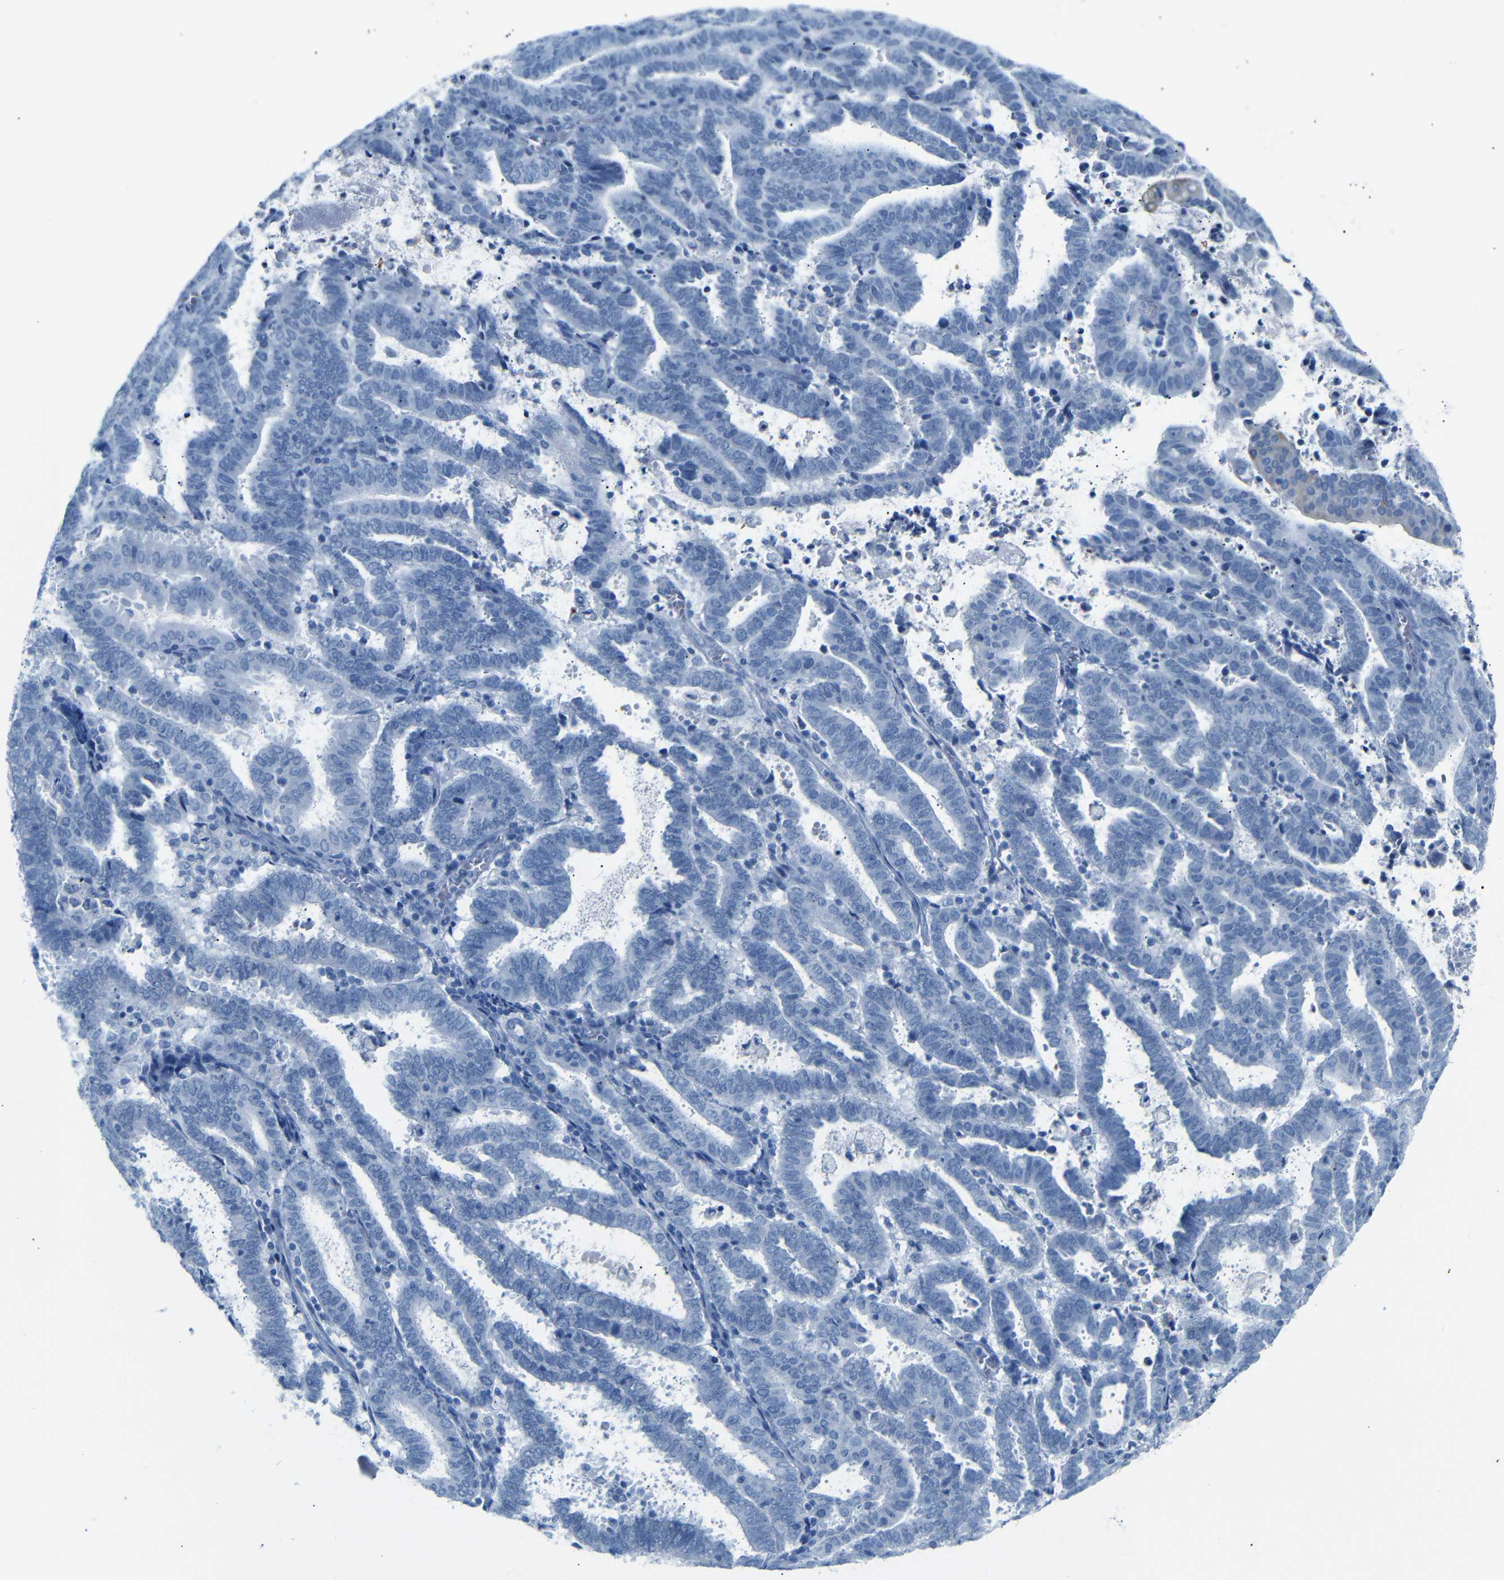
{"staining": {"intensity": "negative", "quantity": "none", "location": "none"}, "tissue": "endometrial cancer", "cell_type": "Tumor cells", "image_type": "cancer", "snomed": [{"axis": "morphology", "description": "Adenocarcinoma, NOS"}, {"axis": "topography", "description": "Uterus"}], "caption": "Endometrial cancer stained for a protein using IHC reveals no expression tumor cells.", "gene": "DYNAP", "patient": {"sex": "female", "age": 83}}